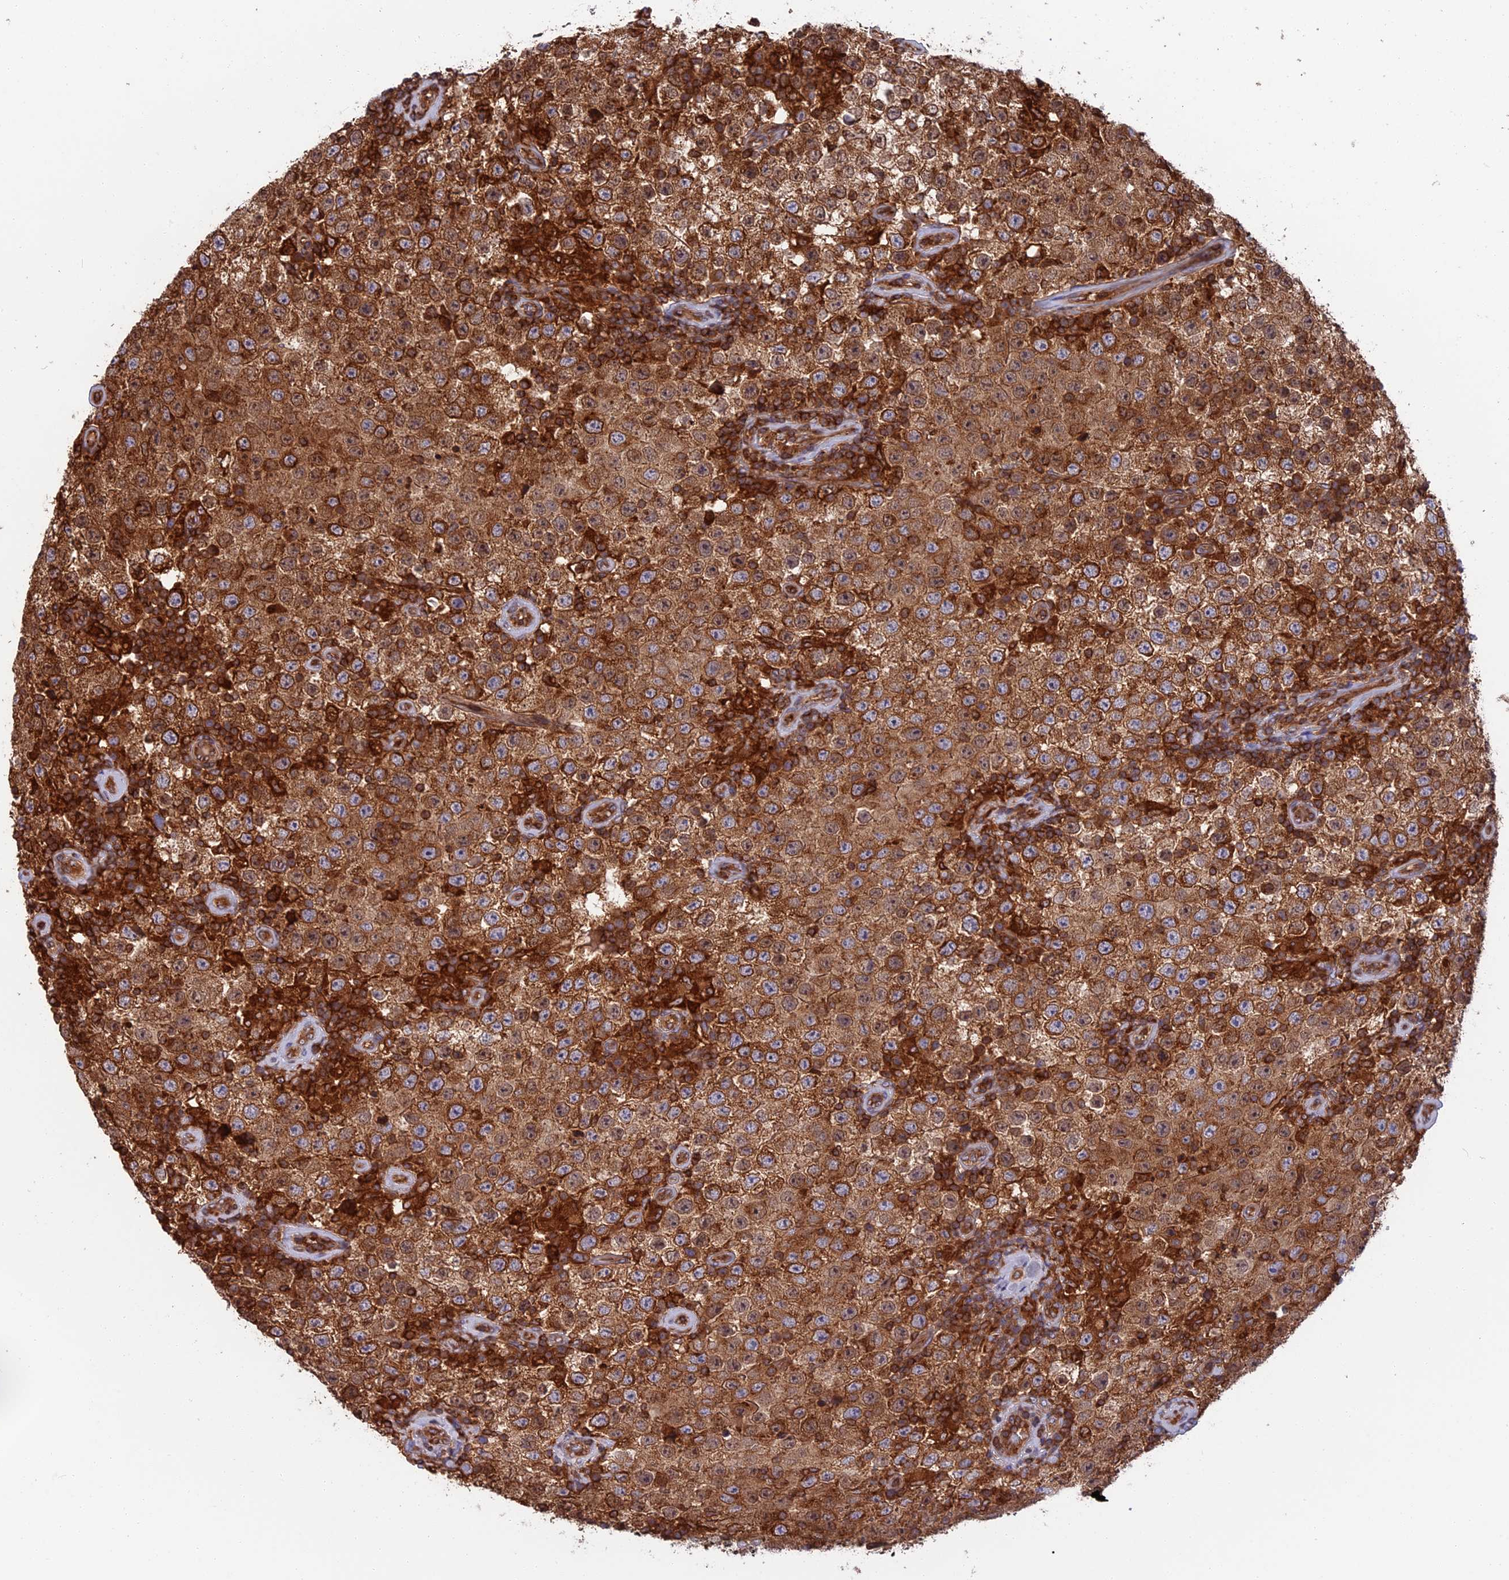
{"staining": {"intensity": "strong", "quantity": ">75%", "location": "cytoplasmic/membranous"}, "tissue": "testis cancer", "cell_type": "Tumor cells", "image_type": "cancer", "snomed": [{"axis": "morphology", "description": "Normal tissue, NOS"}, {"axis": "morphology", "description": "Urothelial carcinoma, High grade"}, {"axis": "morphology", "description": "Seminoma, NOS"}, {"axis": "morphology", "description": "Carcinoma, Embryonal, NOS"}, {"axis": "topography", "description": "Urinary bladder"}, {"axis": "topography", "description": "Testis"}], "caption": "The image displays staining of embryonal carcinoma (testis), revealing strong cytoplasmic/membranous protein expression (brown color) within tumor cells. (DAB IHC, brown staining for protein, blue staining for nuclei).", "gene": "WDR1", "patient": {"sex": "male", "age": 41}}